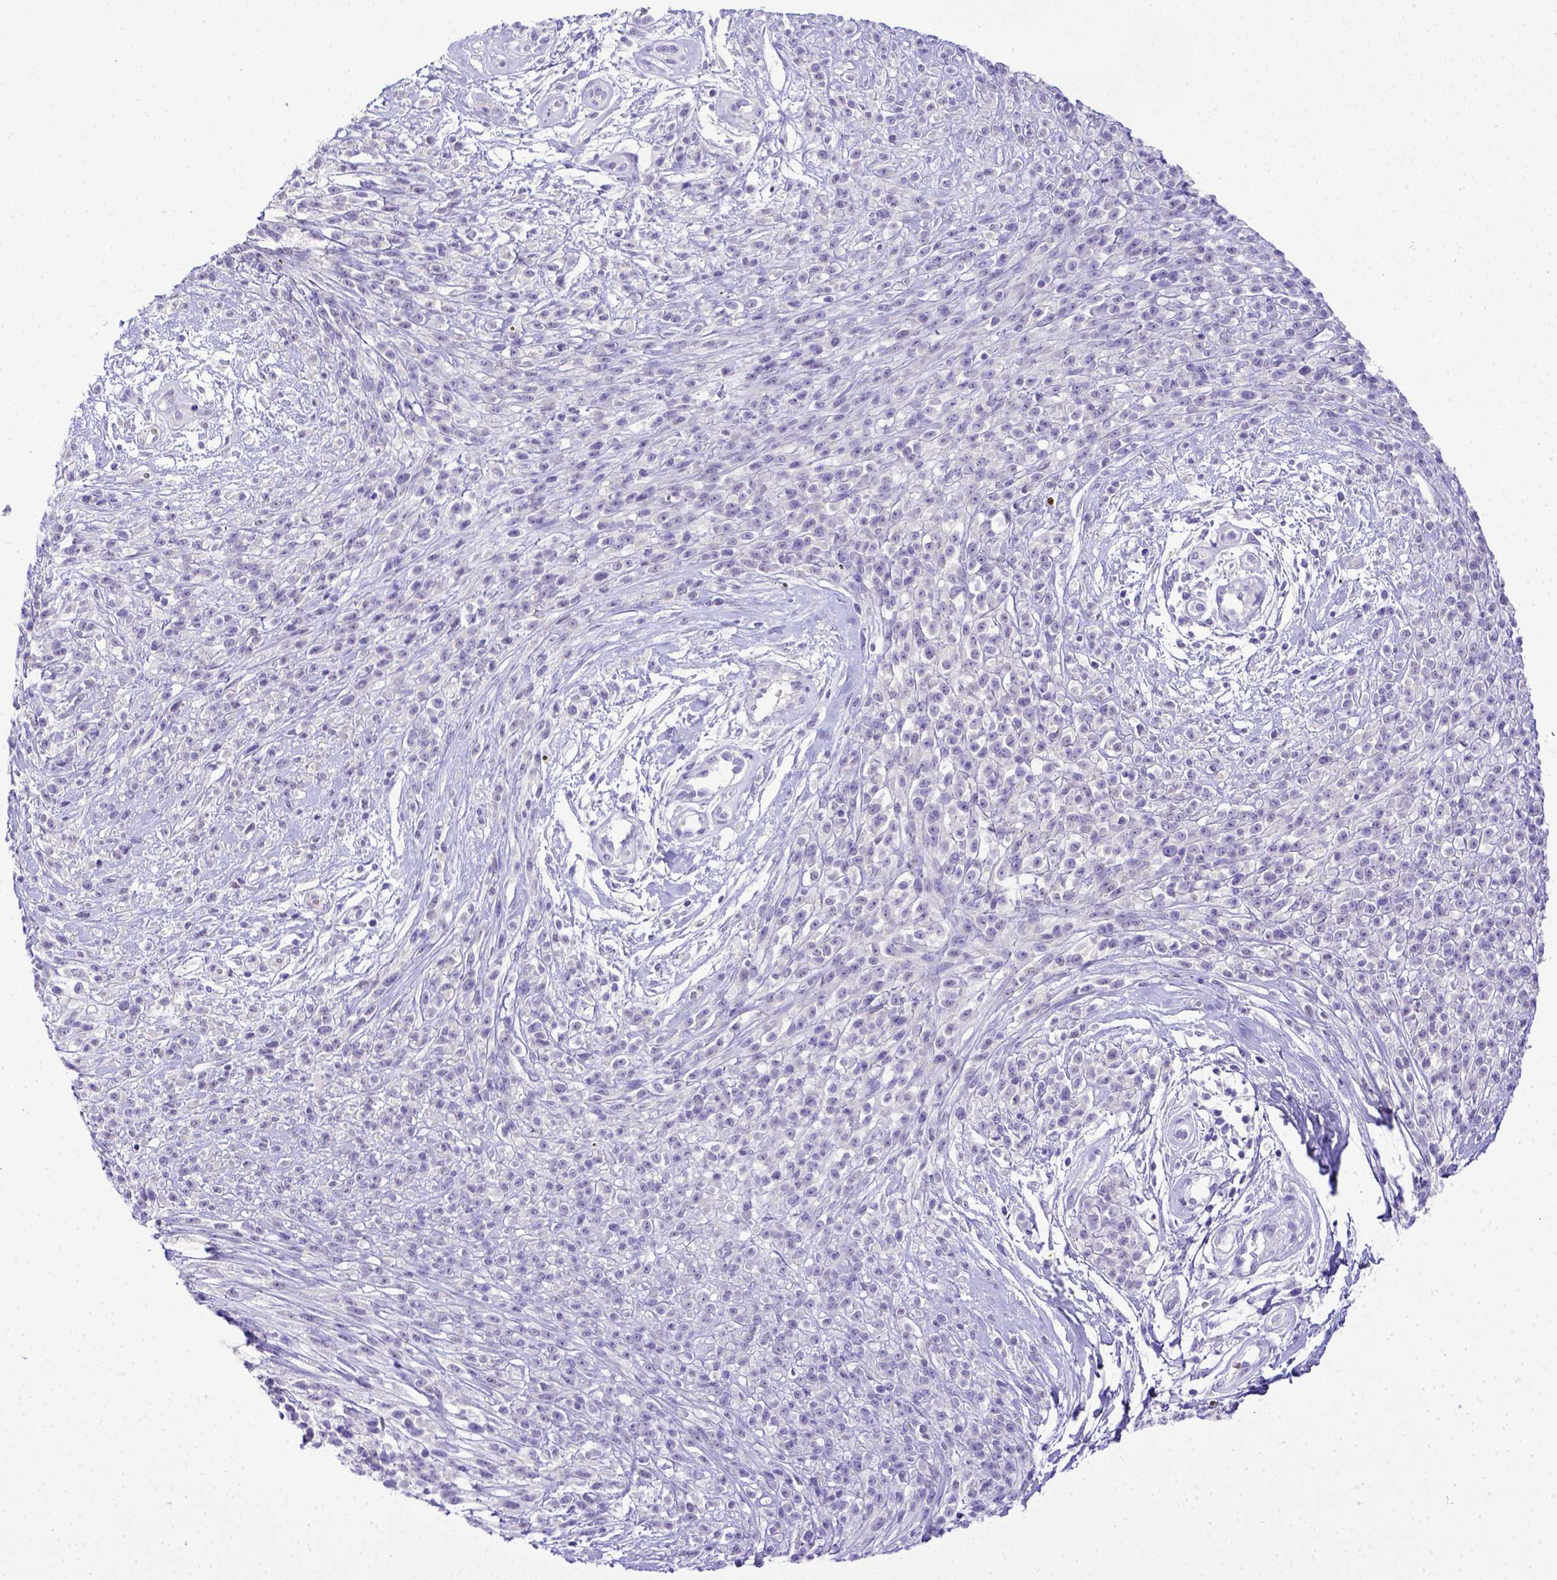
{"staining": {"intensity": "negative", "quantity": "none", "location": "none"}, "tissue": "melanoma", "cell_type": "Tumor cells", "image_type": "cancer", "snomed": [{"axis": "morphology", "description": "Malignant melanoma, NOS"}, {"axis": "topography", "description": "Skin"}, {"axis": "topography", "description": "Skin of trunk"}], "caption": "Tumor cells show no significant positivity in melanoma.", "gene": "BTN1A1", "patient": {"sex": "male", "age": 74}}